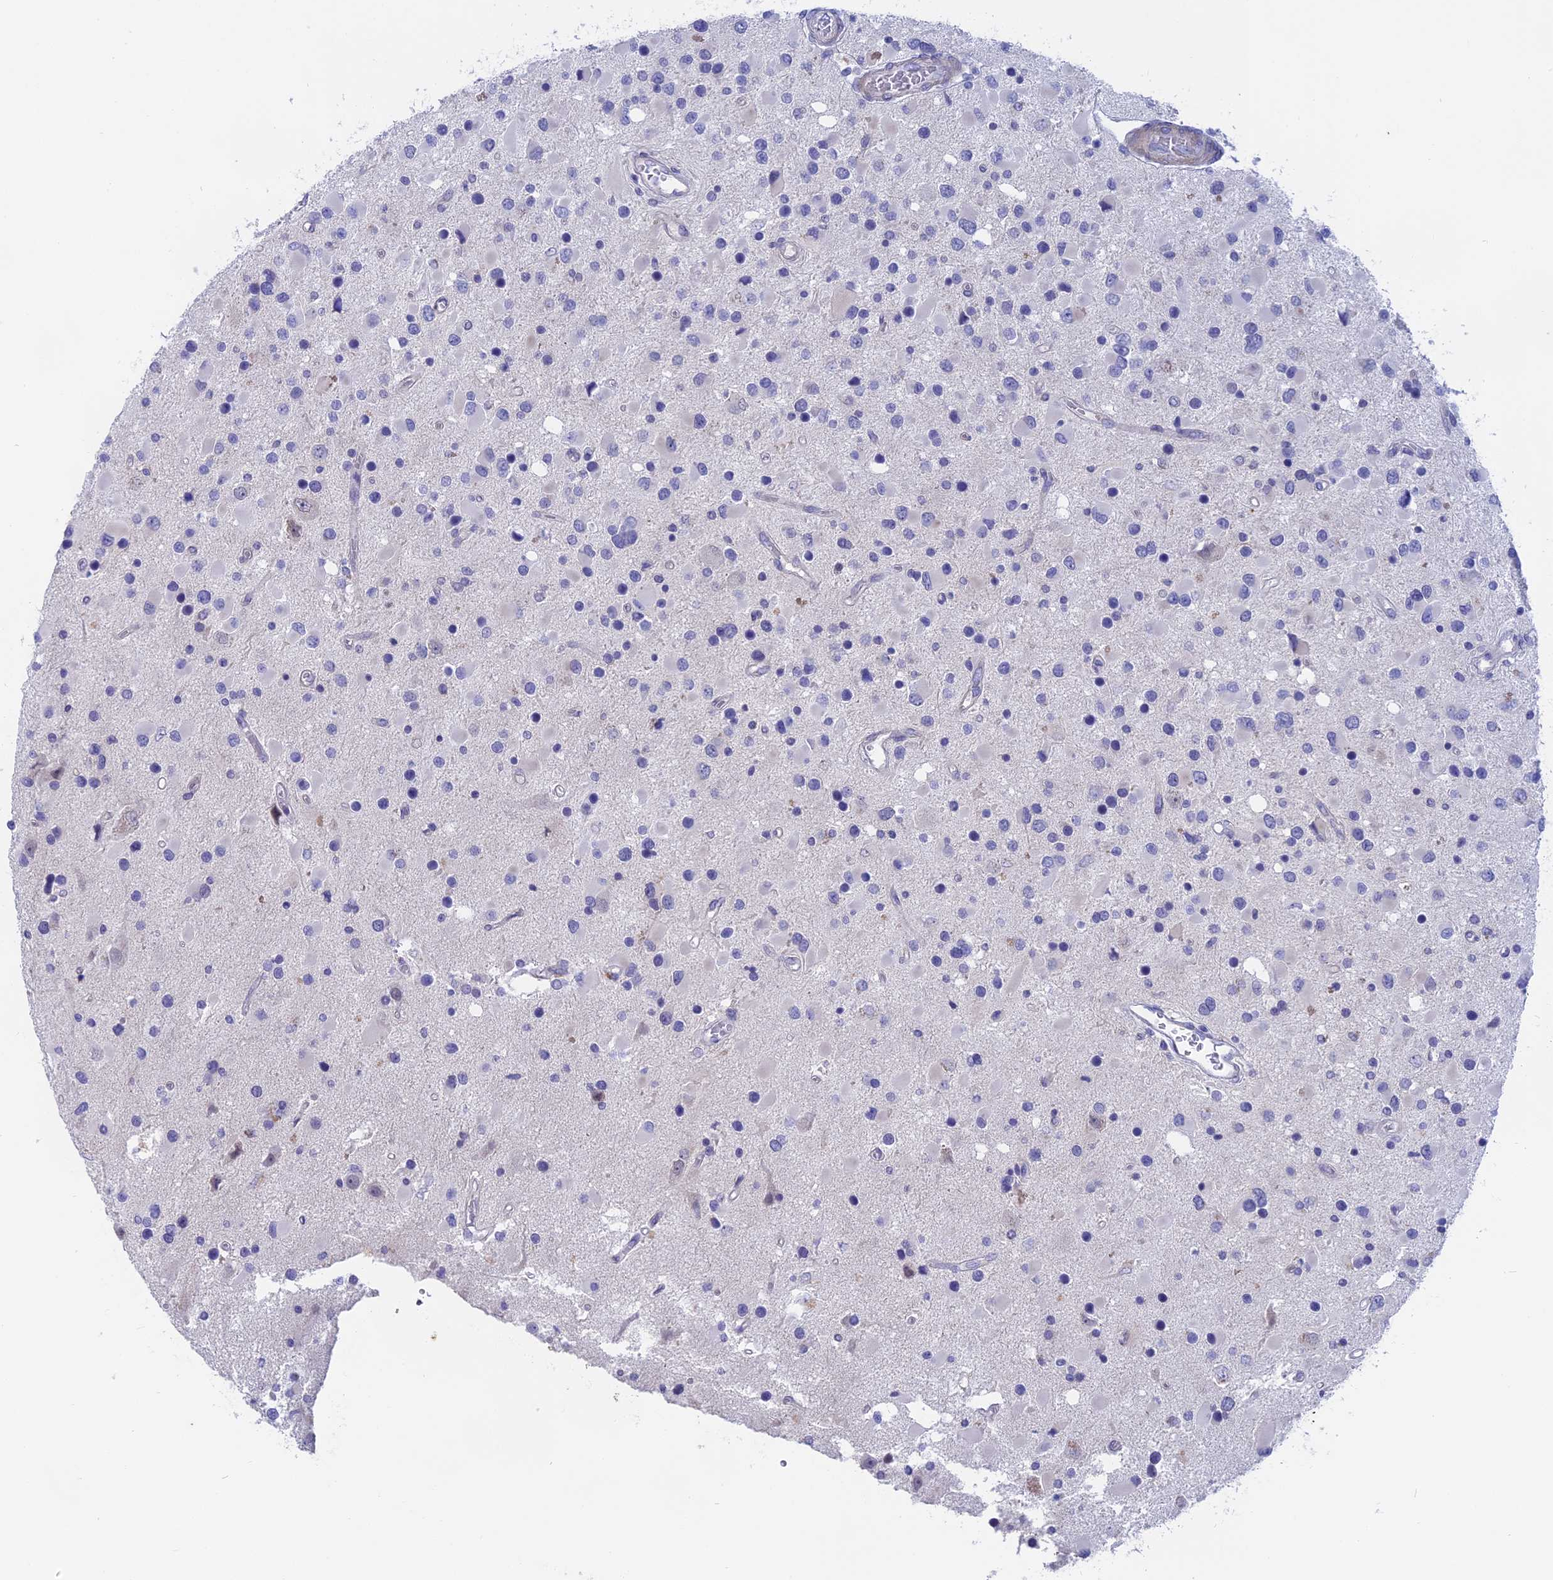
{"staining": {"intensity": "negative", "quantity": "none", "location": "none"}, "tissue": "glioma", "cell_type": "Tumor cells", "image_type": "cancer", "snomed": [{"axis": "morphology", "description": "Glioma, malignant, High grade"}, {"axis": "topography", "description": "Brain"}], "caption": "Tumor cells are negative for protein expression in human glioma.", "gene": "GLB1L", "patient": {"sex": "male", "age": 53}}